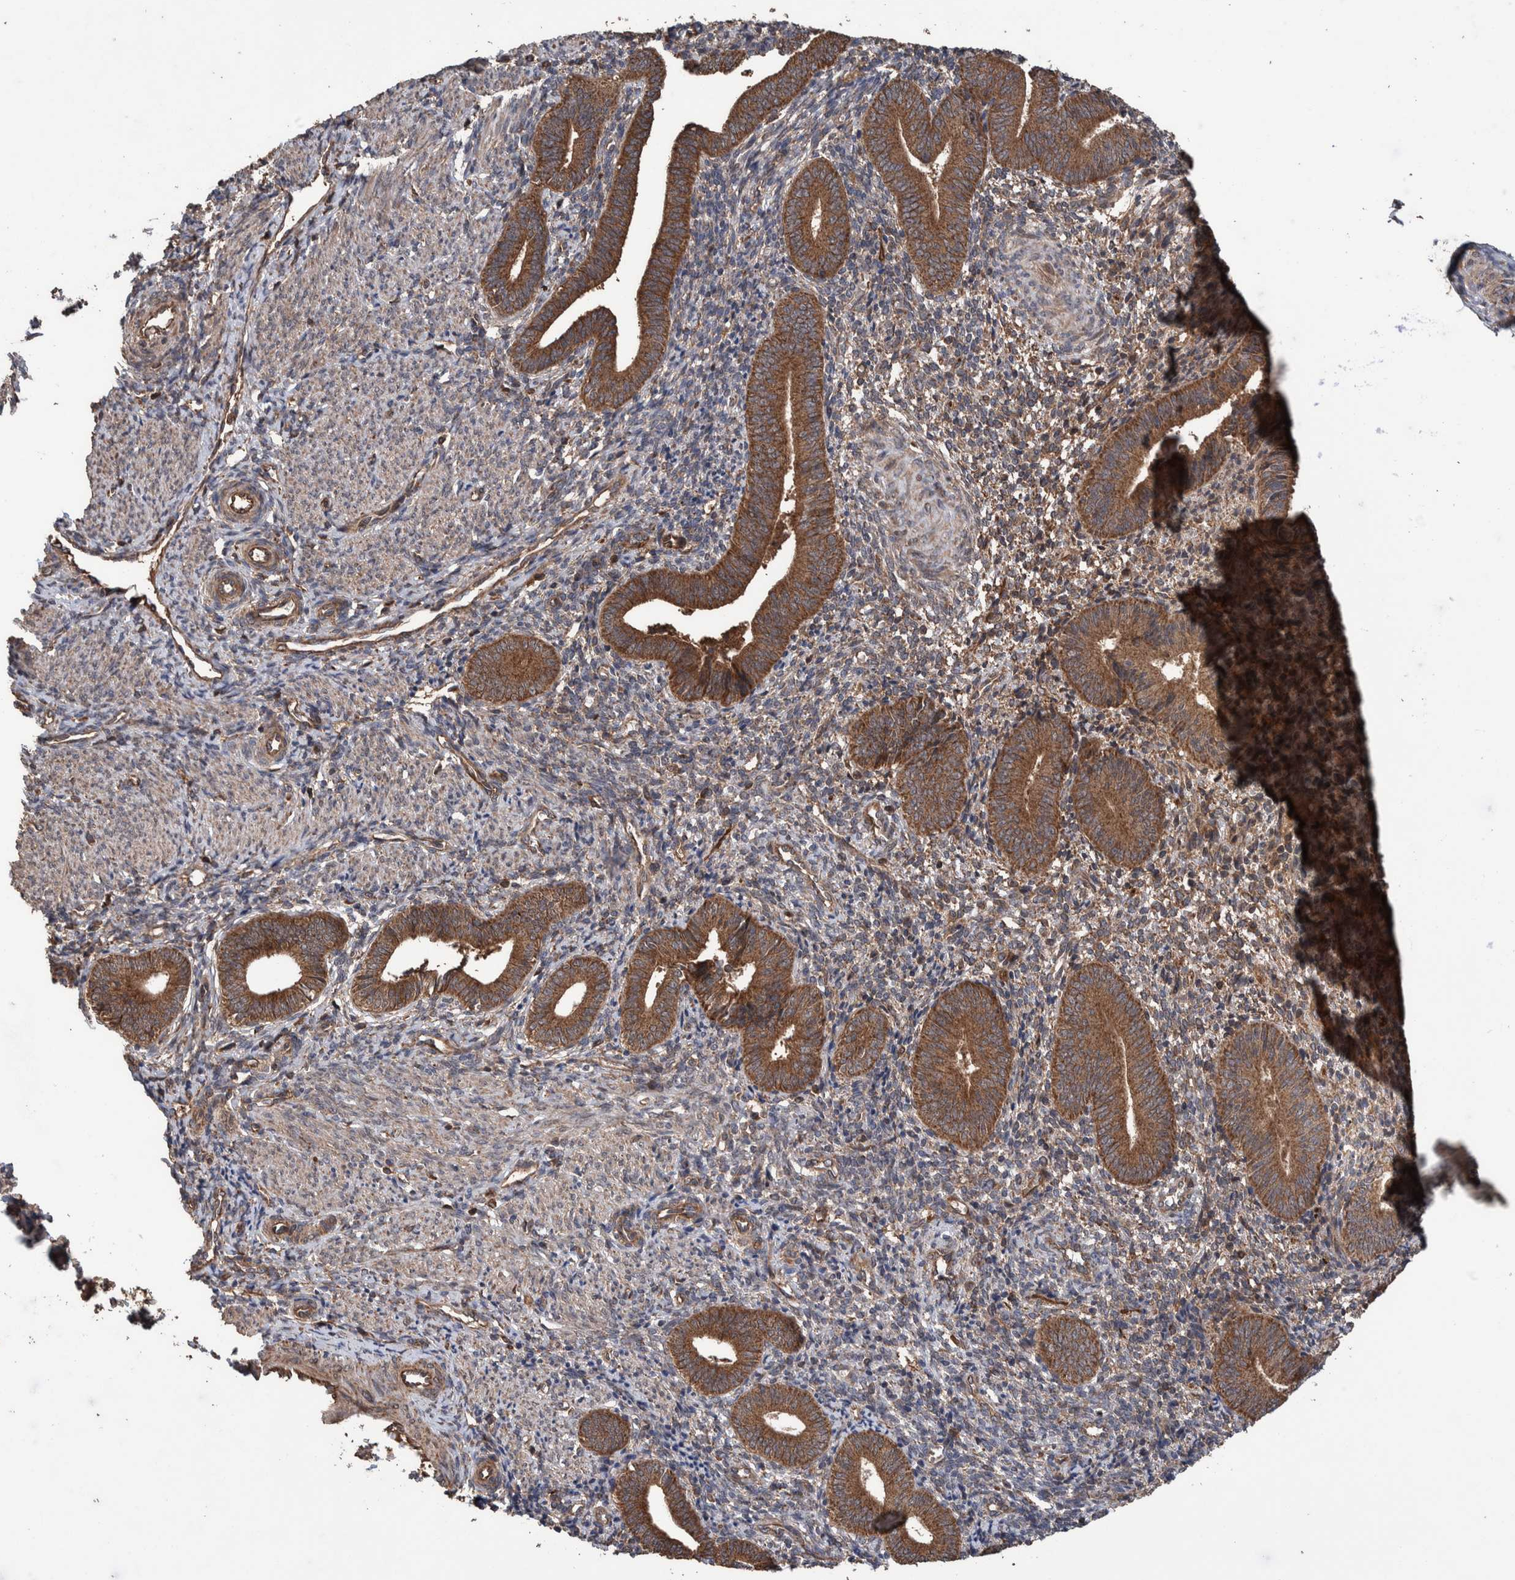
{"staining": {"intensity": "moderate", "quantity": ">75%", "location": "cytoplasmic/membranous"}, "tissue": "endometrium", "cell_type": "Cells in endometrial stroma", "image_type": "normal", "snomed": [{"axis": "morphology", "description": "Normal tissue, NOS"}, {"axis": "topography", "description": "Uterus"}, {"axis": "topography", "description": "Endometrium"}], "caption": "Benign endometrium demonstrates moderate cytoplasmic/membranous staining in approximately >75% of cells in endometrial stroma, visualized by immunohistochemistry.", "gene": "ENSG00000251537", "patient": {"sex": "female", "age": 33}}